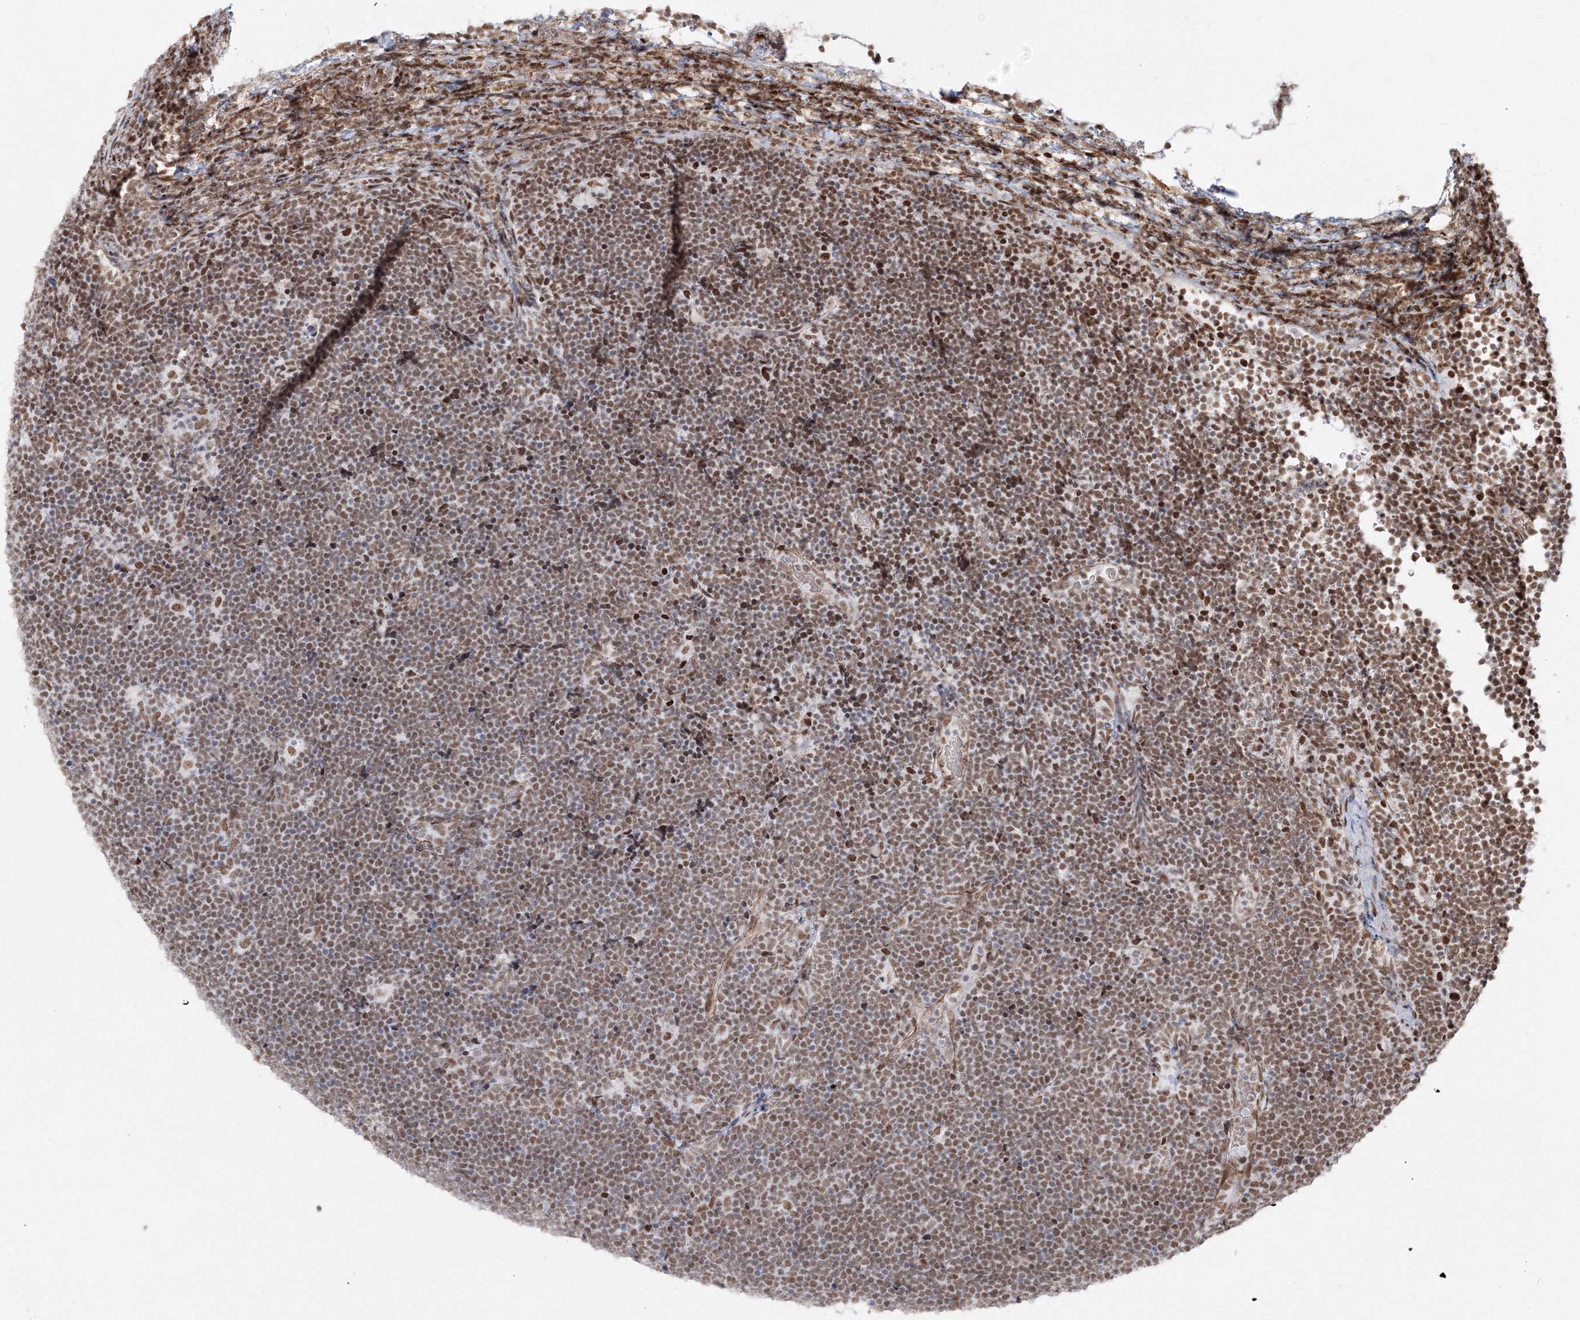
{"staining": {"intensity": "weak", "quantity": ">75%", "location": "nuclear"}, "tissue": "lymphoma", "cell_type": "Tumor cells", "image_type": "cancer", "snomed": [{"axis": "morphology", "description": "Malignant lymphoma, non-Hodgkin's type, High grade"}, {"axis": "topography", "description": "Lymph node"}], "caption": "A high-resolution micrograph shows immunohistochemistry staining of malignant lymphoma, non-Hodgkin's type (high-grade), which reveals weak nuclear expression in about >75% of tumor cells.", "gene": "ZNF638", "patient": {"sex": "male", "age": 13}}